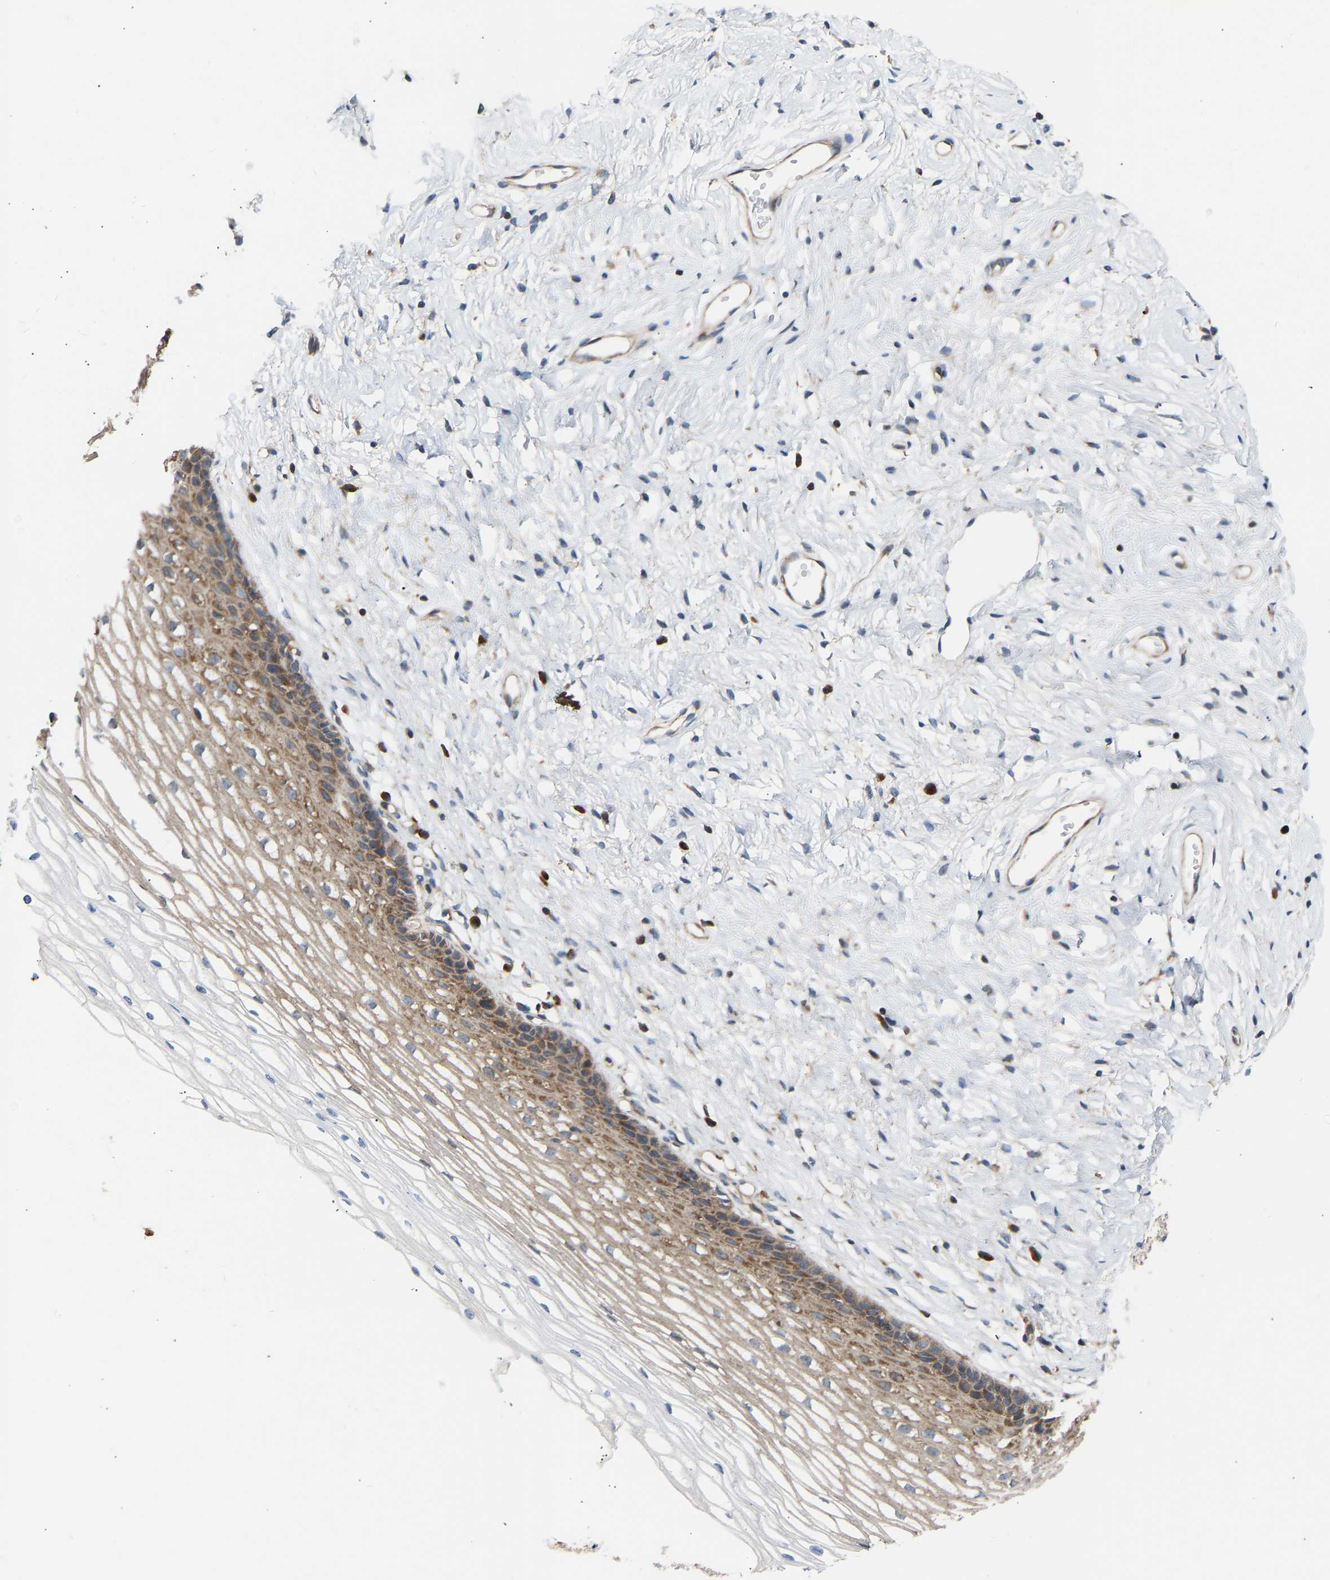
{"staining": {"intensity": "moderate", "quantity": ">75%", "location": "cytoplasmic/membranous"}, "tissue": "cervix", "cell_type": "Glandular cells", "image_type": "normal", "snomed": [{"axis": "morphology", "description": "Normal tissue, NOS"}, {"axis": "topography", "description": "Cervix"}], "caption": "The photomicrograph reveals immunohistochemical staining of normal cervix. There is moderate cytoplasmic/membranous expression is identified in approximately >75% of glandular cells. The staining was performed using DAB (3,3'-diaminobenzidine) to visualize the protein expression in brown, while the nuclei were stained in blue with hematoxylin (Magnification: 20x).", "gene": "GCN1", "patient": {"sex": "female", "age": 77}}